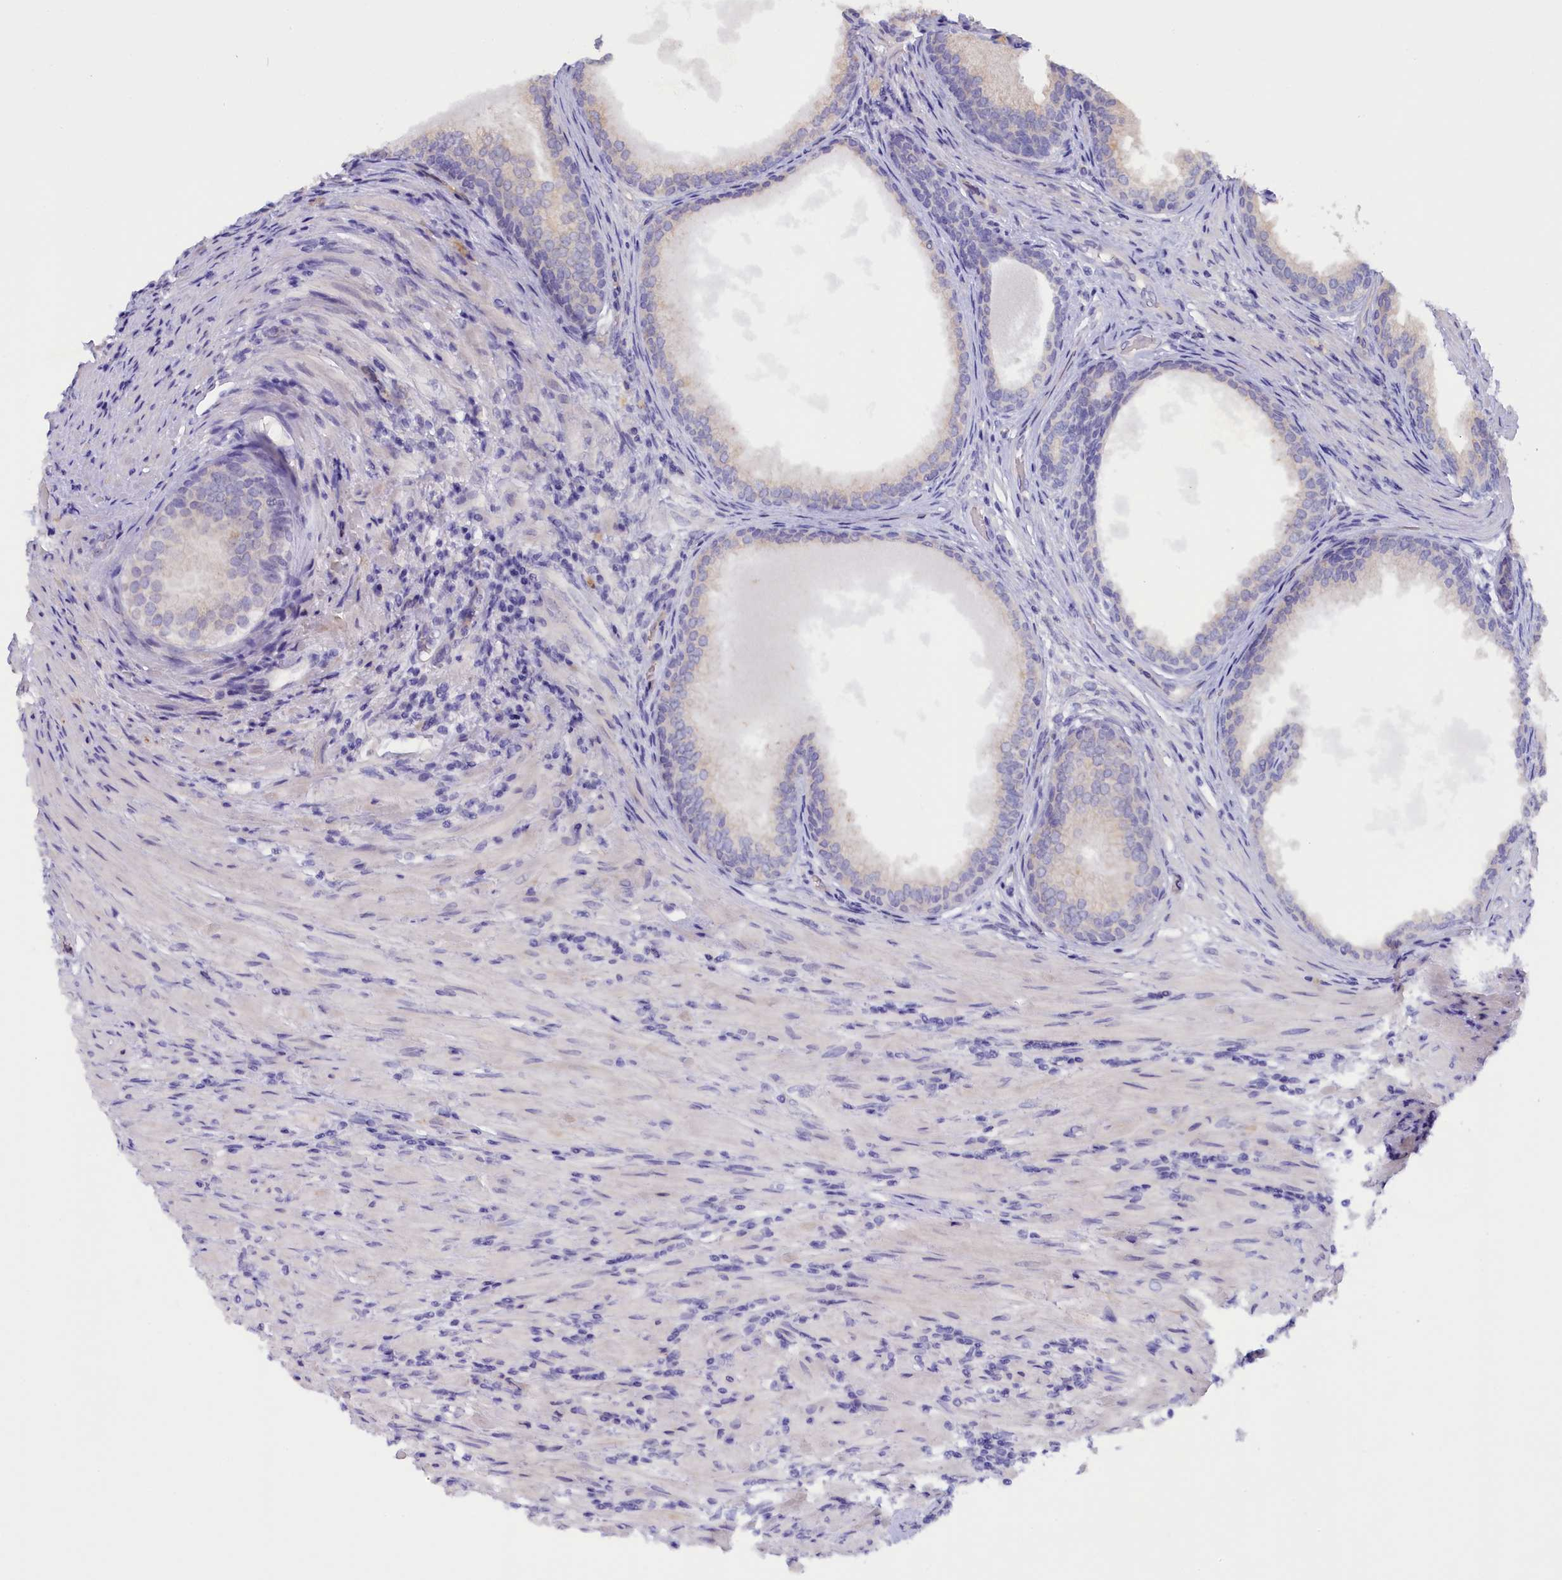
{"staining": {"intensity": "moderate", "quantity": "<25%", "location": "cytoplasmic/membranous"}, "tissue": "prostate", "cell_type": "Glandular cells", "image_type": "normal", "snomed": [{"axis": "morphology", "description": "Normal tissue, NOS"}, {"axis": "topography", "description": "Prostate"}], "caption": "Immunohistochemistry (IHC) histopathology image of normal prostate: human prostate stained using immunohistochemistry (IHC) demonstrates low levels of moderate protein expression localized specifically in the cytoplasmic/membranous of glandular cells, appearing as a cytoplasmic/membranous brown color.", "gene": "ZSWIM4", "patient": {"sex": "male", "age": 76}}